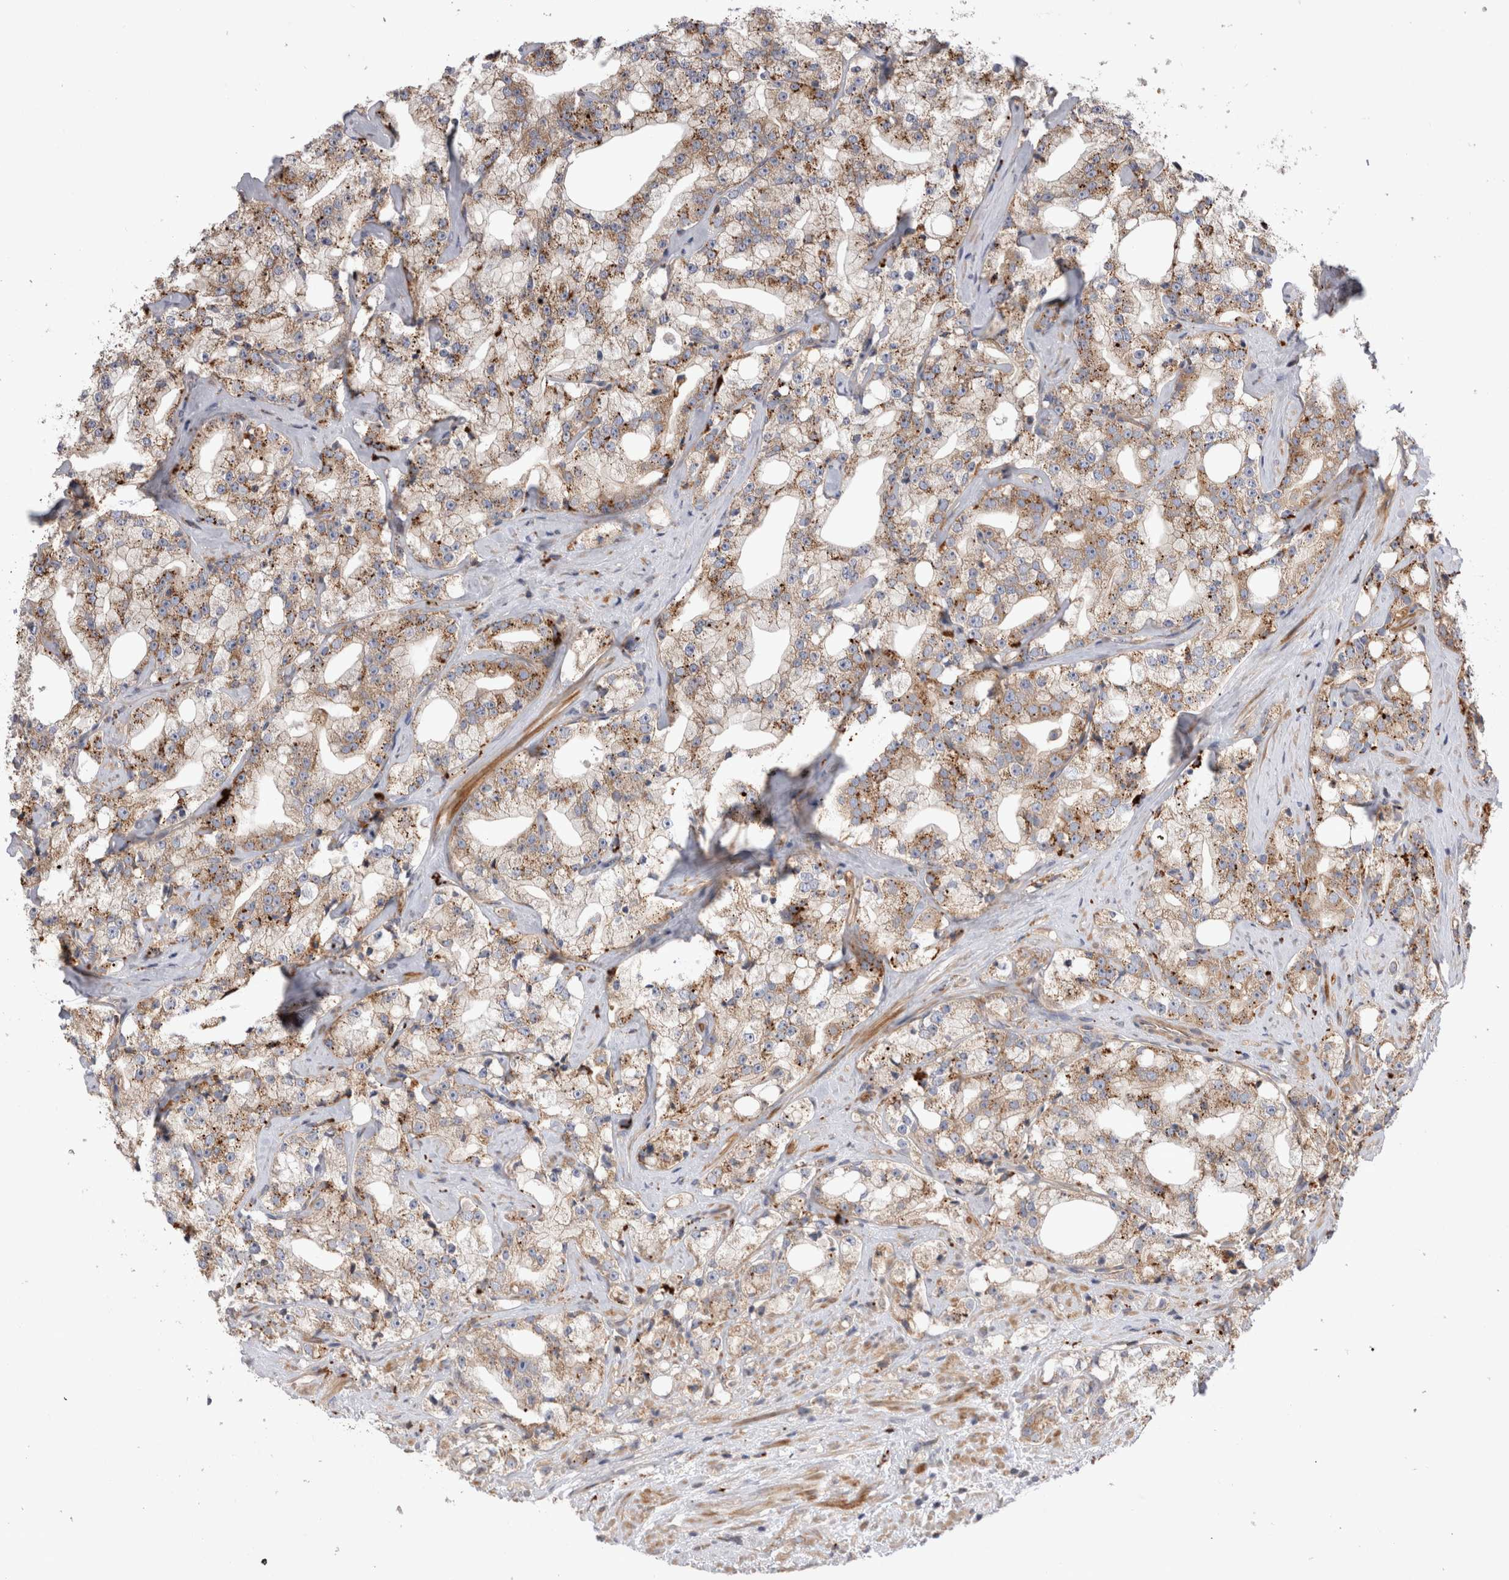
{"staining": {"intensity": "moderate", "quantity": "25%-75%", "location": "cytoplasmic/membranous"}, "tissue": "prostate cancer", "cell_type": "Tumor cells", "image_type": "cancer", "snomed": [{"axis": "morphology", "description": "Adenocarcinoma, High grade"}, {"axis": "topography", "description": "Prostate"}], "caption": "Moderate cytoplasmic/membranous expression for a protein is appreciated in approximately 25%-75% of tumor cells of adenocarcinoma (high-grade) (prostate) using IHC.", "gene": "PDCD10", "patient": {"sex": "male", "age": 64}}